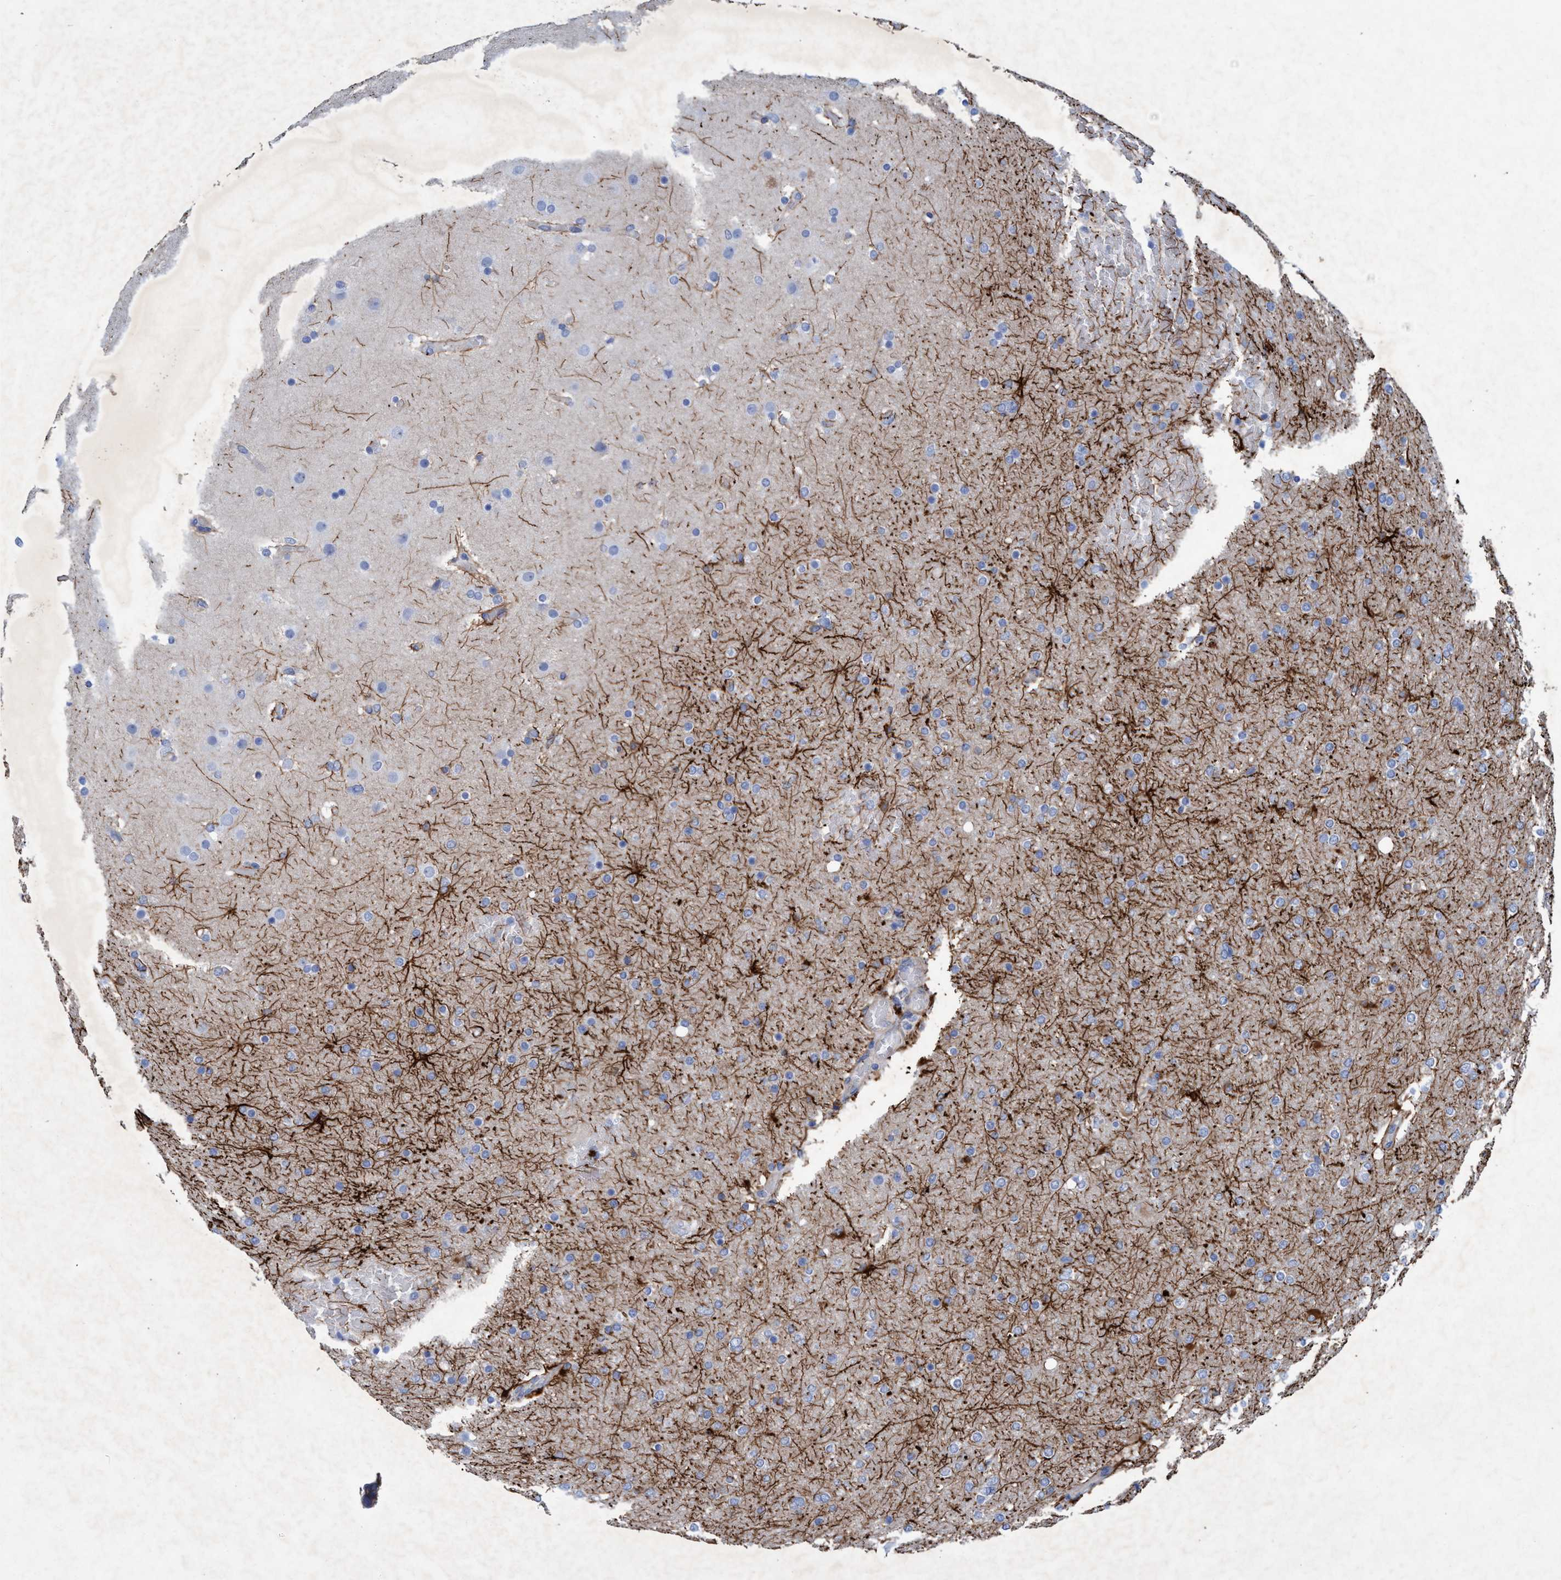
{"staining": {"intensity": "negative", "quantity": "none", "location": "none"}, "tissue": "glioma", "cell_type": "Tumor cells", "image_type": "cancer", "snomed": [{"axis": "morphology", "description": "Glioma, malignant, High grade"}, {"axis": "topography", "description": "Cerebral cortex"}], "caption": "Immunohistochemistry histopathology image of human malignant glioma (high-grade) stained for a protein (brown), which exhibits no expression in tumor cells.", "gene": "GULP1", "patient": {"sex": "female", "age": 36}}